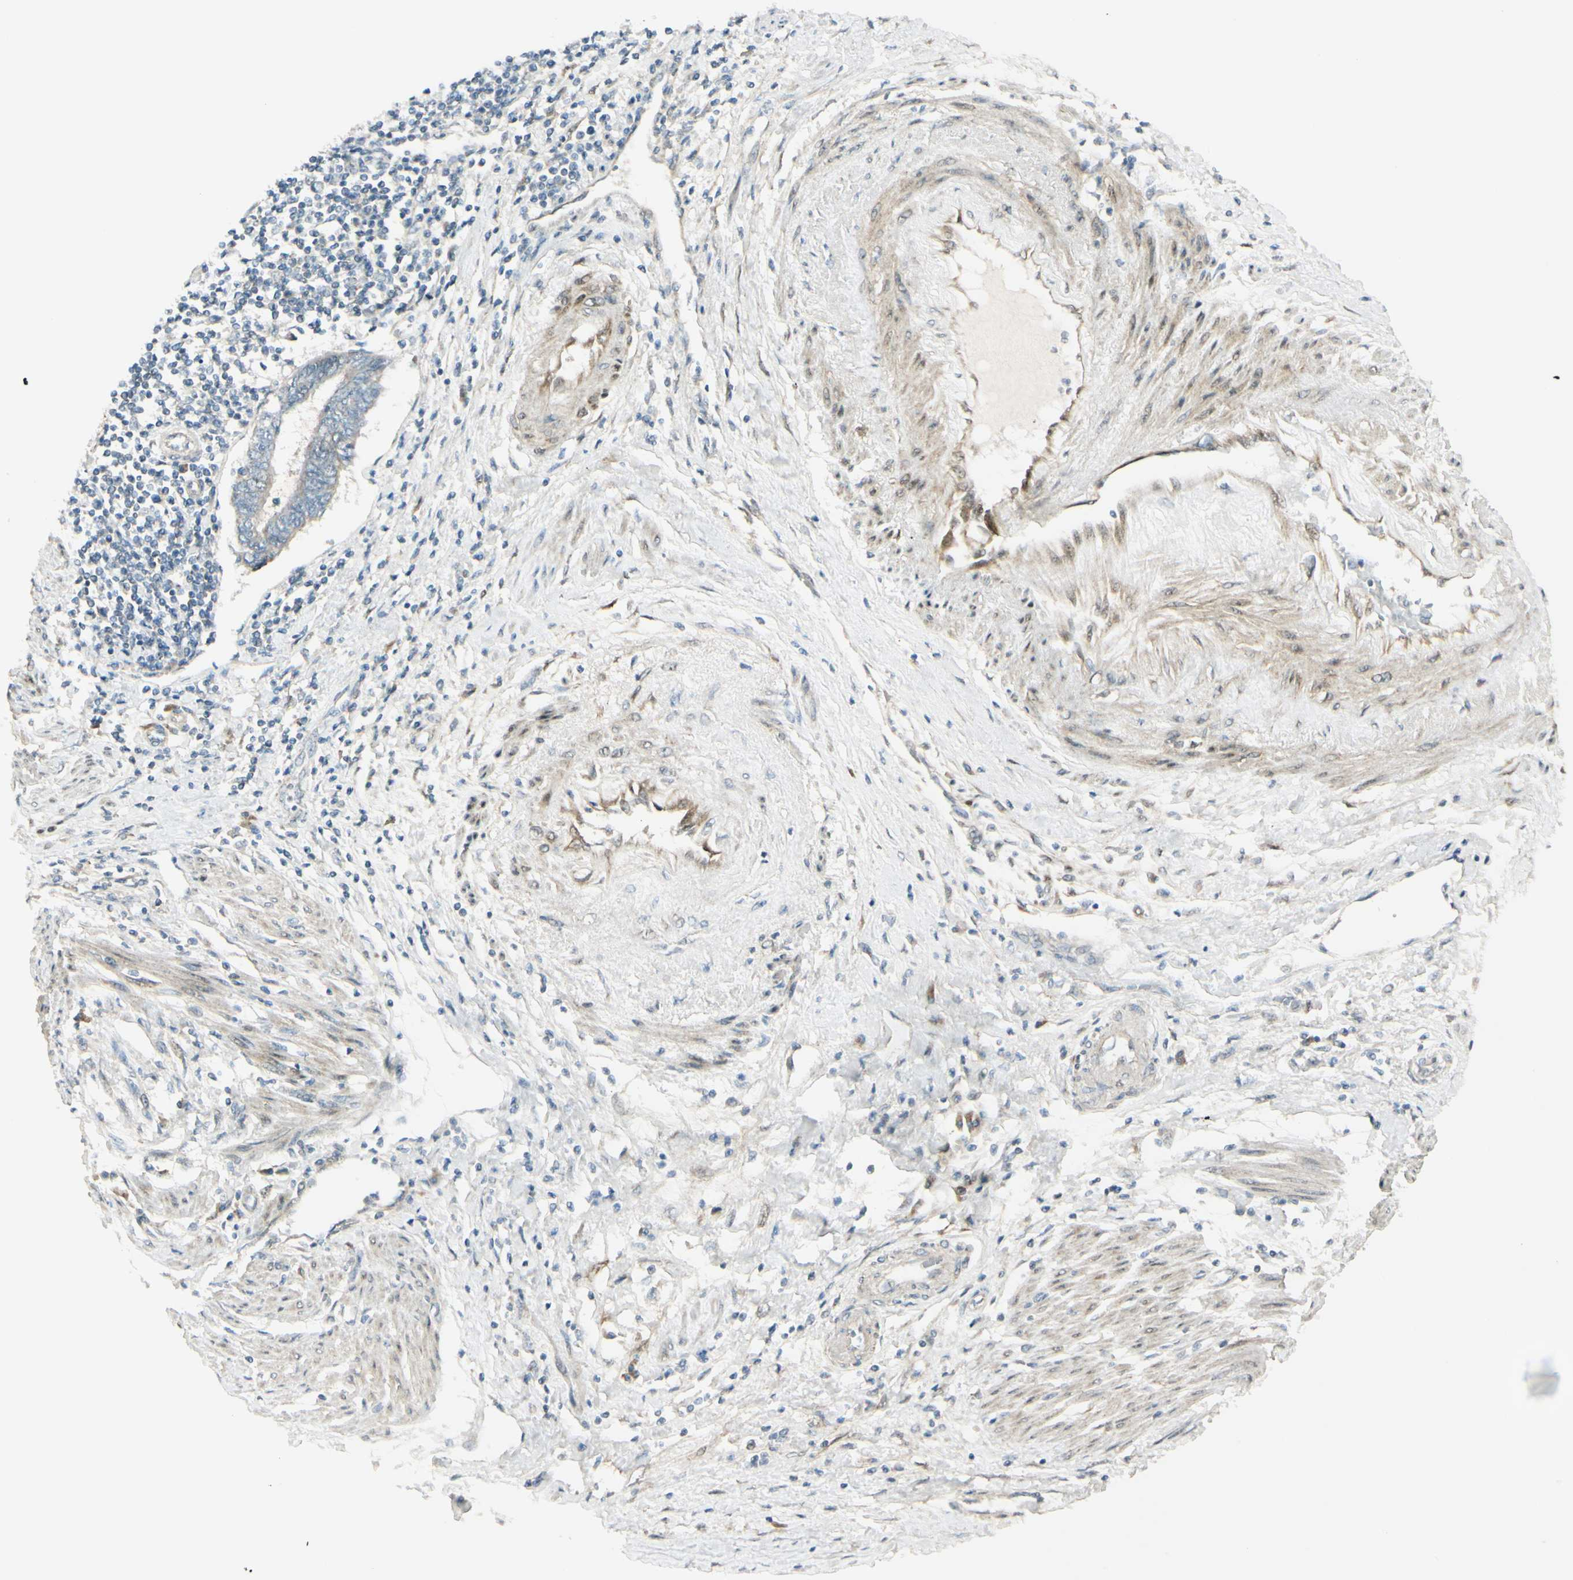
{"staining": {"intensity": "moderate", "quantity": "<25%", "location": "cytoplasmic/membranous"}, "tissue": "endometrial cancer", "cell_type": "Tumor cells", "image_type": "cancer", "snomed": [{"axis": "morphology", "description": "Adenocarcinoma, NOS"}, {"axis": "topography", "description": "Uterus"}, {"axis": "topography", "description": "Endometrium"}], "caption": "A low amount of moderate cytoplasmic/membranous staining is appreciated in approximately <25% of tumor cells in adenocarcinoma (endometrial) tissue. Ihc stains the protein in brown and the nuclei are stained blue.", "gene": "FHL2", "patient": {"sex": "female", "age": 70}}